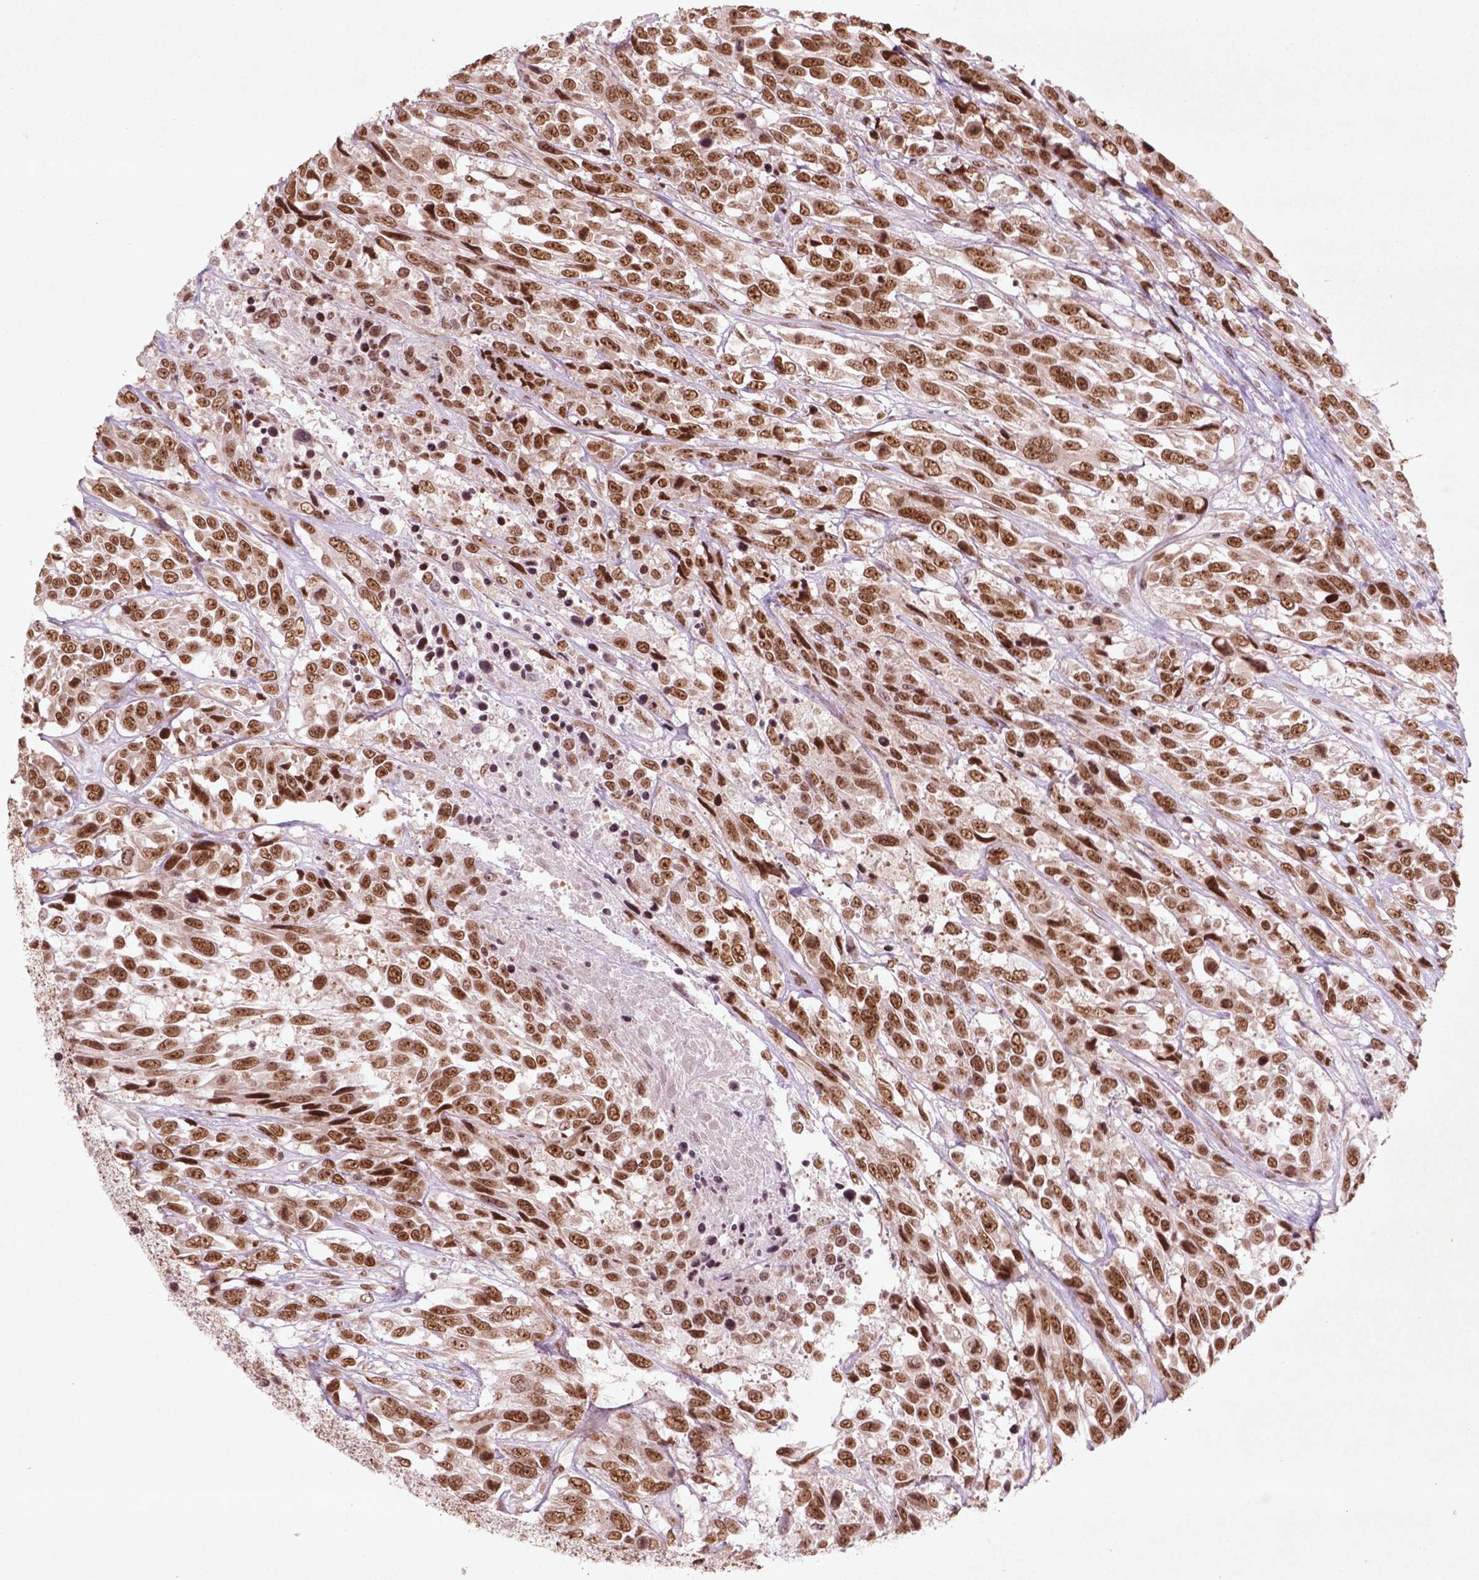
{"staining": {"intensity": "strong", "quantity": ">75%", "location": "nuclear"}, "tissue": "urothelial cancer", "cell_type": "Tumor cells", "image_type": "cancer", "snomed": [{"axis": "morphology", "description": "Urothelial carcinoma, High grade"}, {"axis": "topography", "description": "Urinary bladder"}], "caption": "Immunohistochemical staining of human urothelial cancer displays strong nuclear protein expression in approximately >75% of tumor cells. Nuclei are stained in blue.", "gene": "HMG20B", "patient": {"sex": "female", "age": 70}}